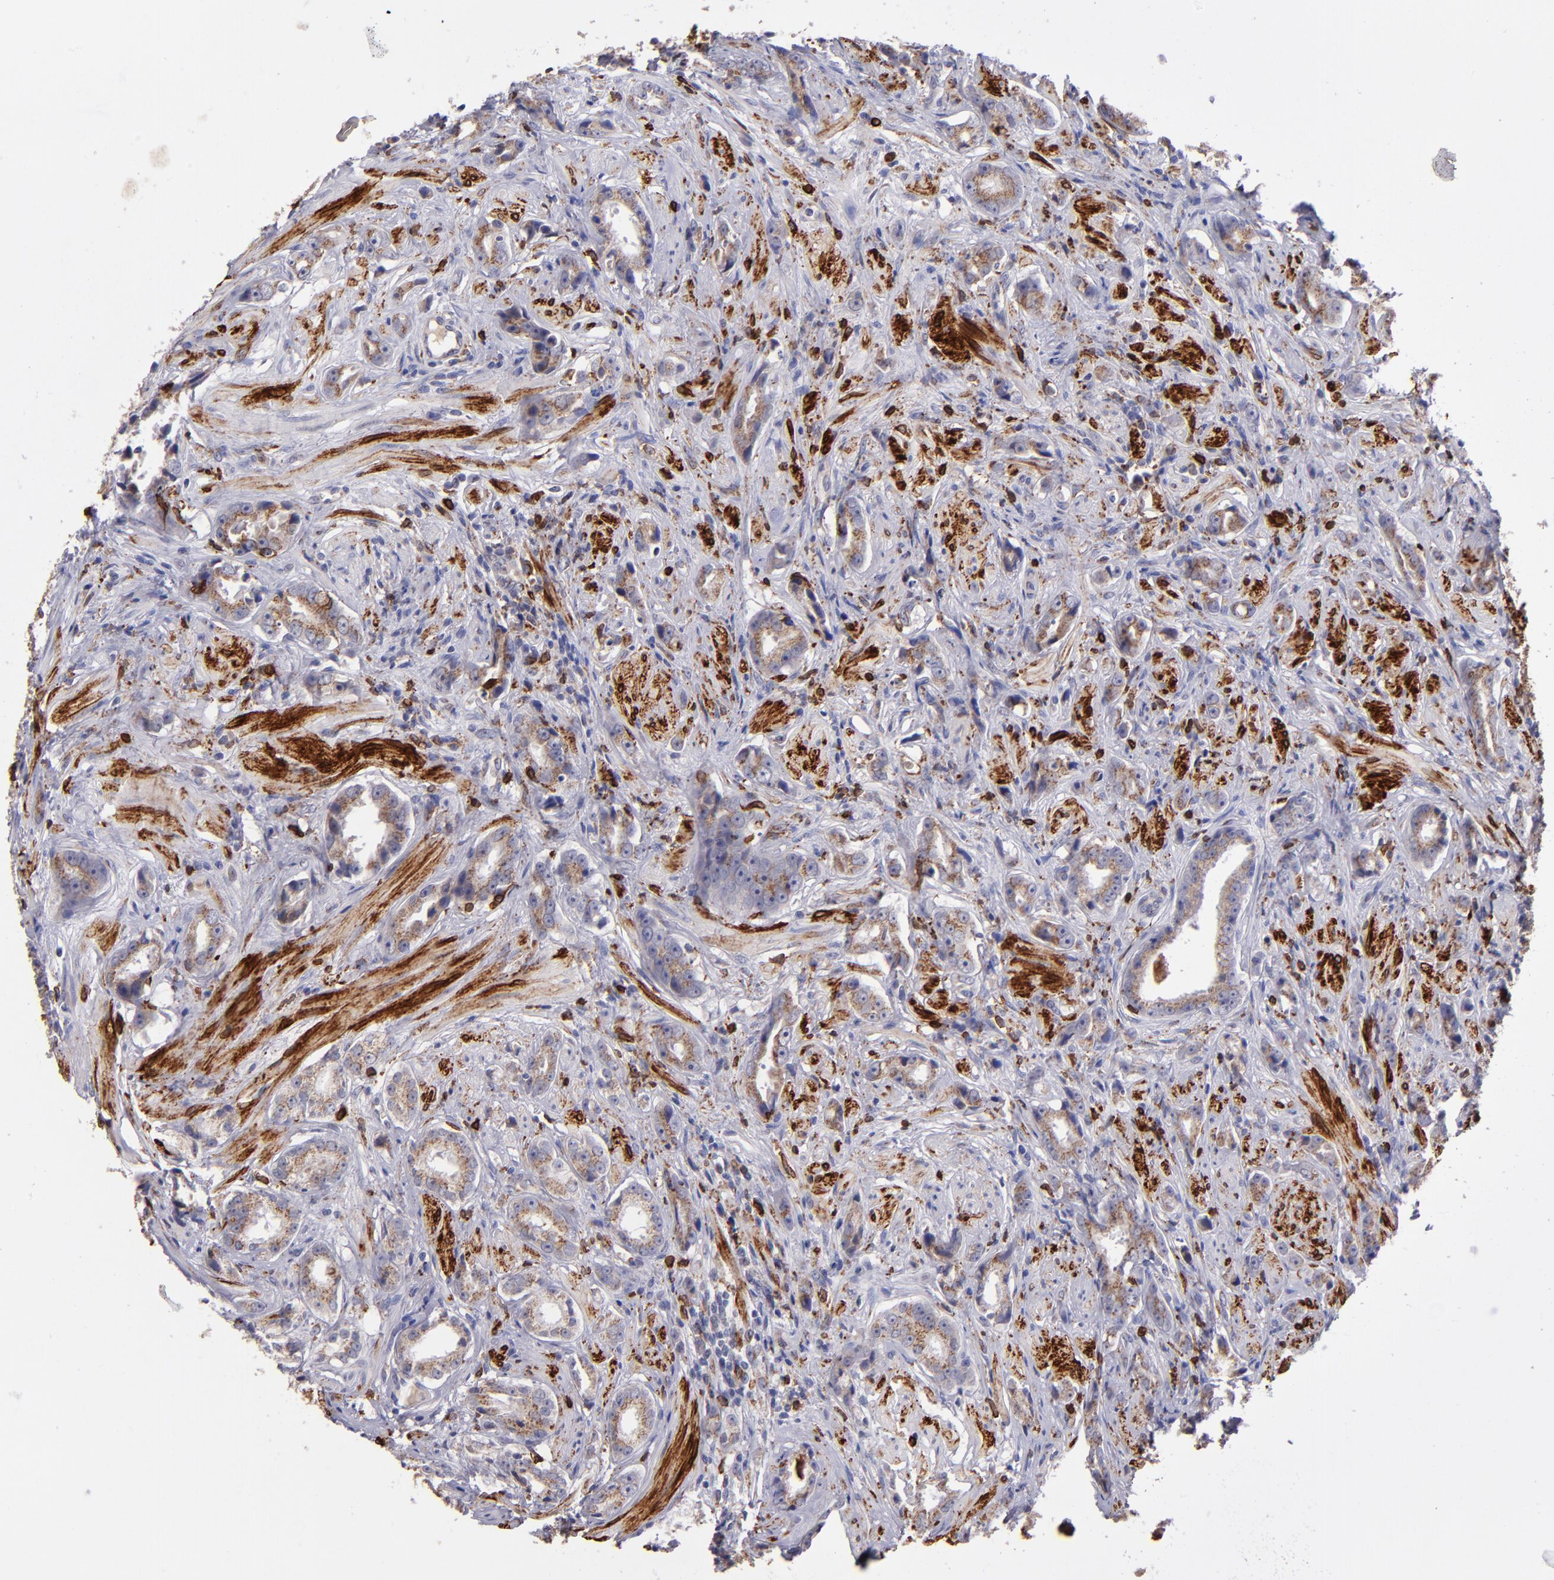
{"staining": {"intensity": "moderate", "quantity": ">75%", "location": "cytoplasmic/membranous"}, "tissue": "prostate cancer", "cell_type": "Tumor cells", "image_type": "cancer", "snomed": [{"axis": "morphology", "description": "Adenocarcinoma, Medium grade"}, {"axis": "topography", "description": "Prostate"}], "caption": "Immunohistochemical staining of human prostate cancer (medium-grade adenocarcinoma) exhibits medium levels of moderate cytoplasmic/membranous protein staining in approximately >75% of tumor cells.", "gene": "PTGS1", "patient": {"sex": "male", "age": 53}}